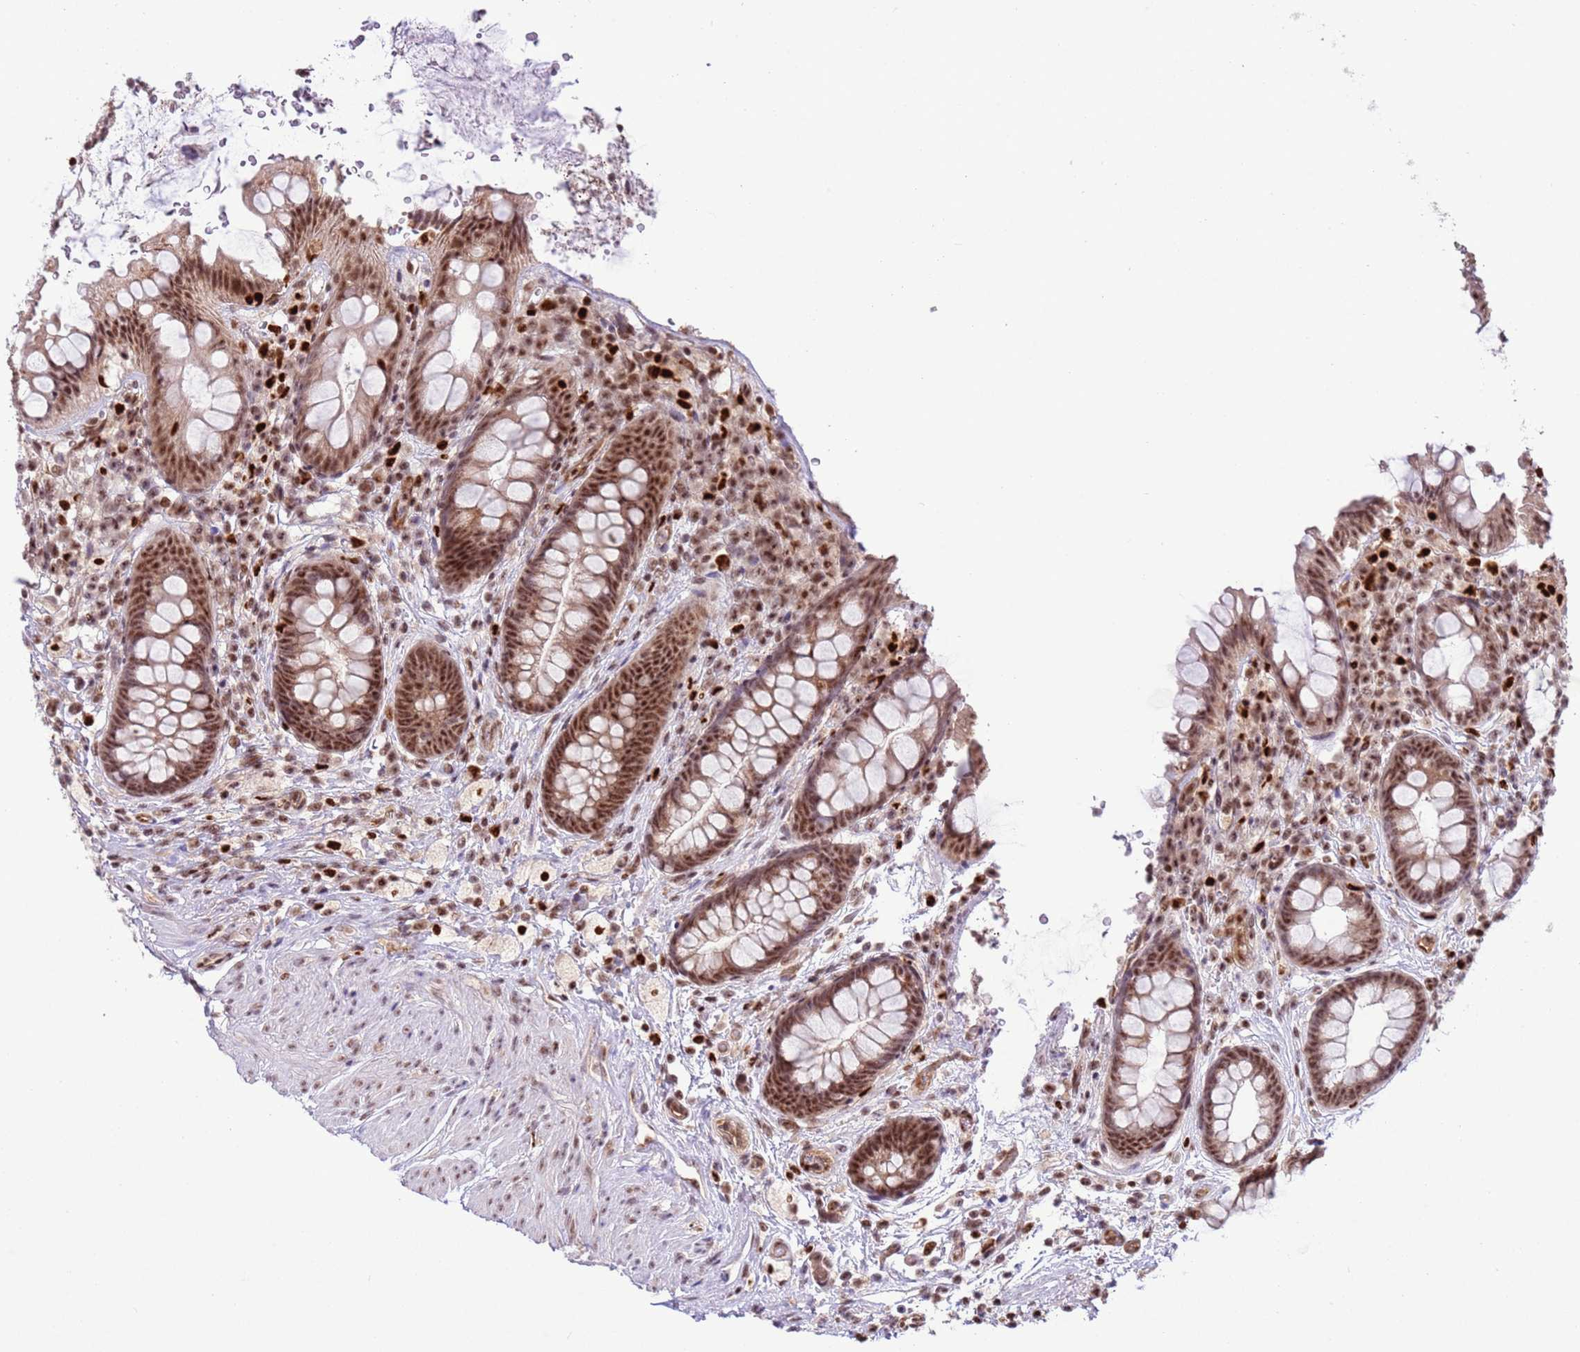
{"staining": {"intensity": "strong", "quantity": ">75%", "location": "nuclear"}, "tissue": "rectum", "cell_type": "Glandular cells", "image_type": "normal", "snomed": [{"axis": "morphology", "description": "Normal tissue, NOS"}, {"axis": "topography", "description": "Rectum"}, {"axis": "topography", "description": "Peripheral nerve tissue"}], "caption": "Rectum was stained to show a protein in brown. There is high levels of strong nuclear expression in approximately >75% of glandular cells. Immunohistochemistry stains the protein in brown and the nuclei are stained blue.", "gene": "PRPF6", "patient": {"sex": "female", "age": 69}}